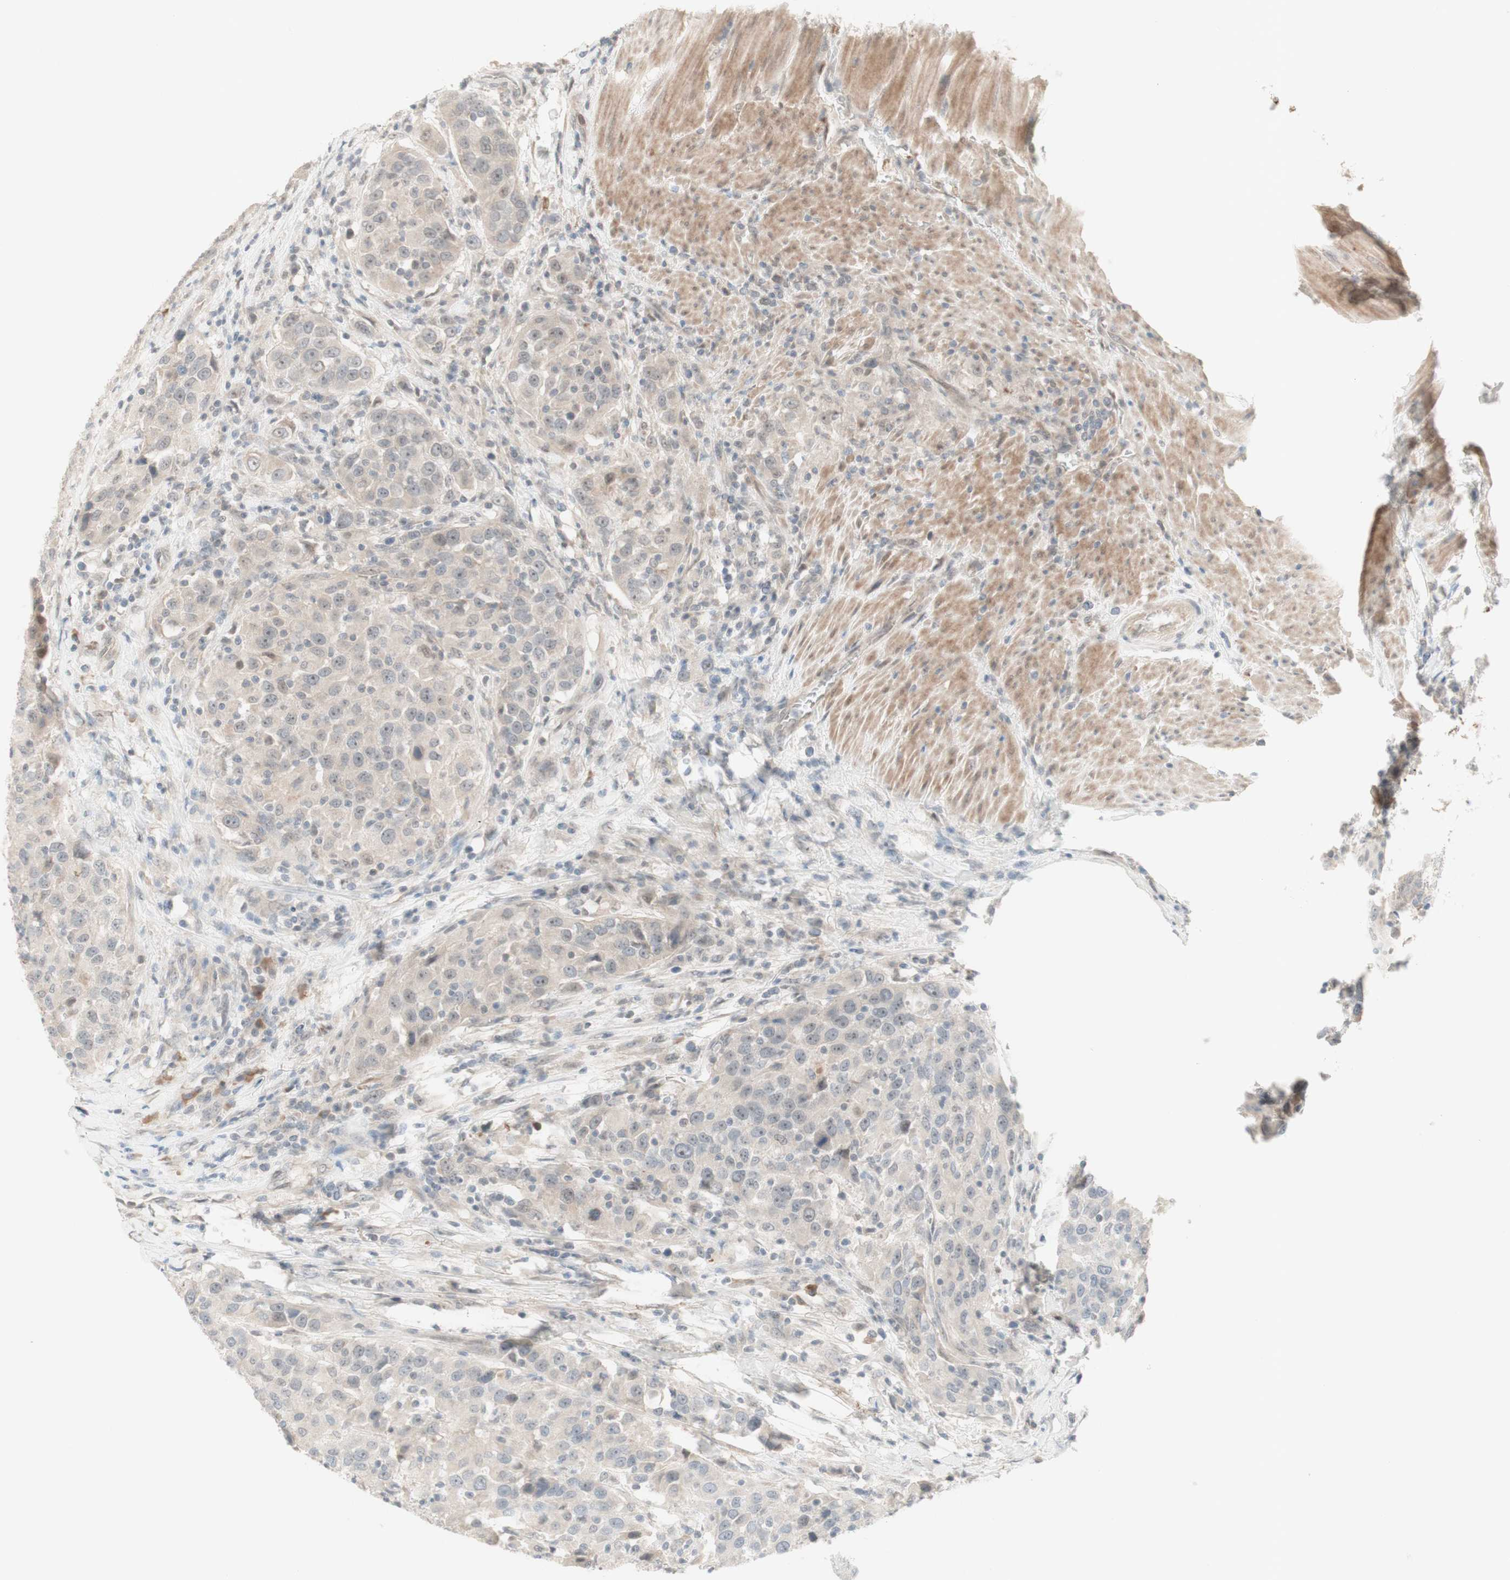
{"staining": {"intensity": "weak", "quantity": ">75%", "location": "cytoplasmic/membranous,nuclear"}, "tissue": "urothelial cancer", "cell_type": "Tumor cells", "image_type": "cancer", "snomed": [{"axis": "morphology", "description": "Urothelial carcinoma, High grade"}, {"axis": "topography", "description": "Urinary bladder"}], "caption": "Tumor cells exhibit low levels of weak cytoplasmic/membranous and nuclear expression in approximately >75% of cells in urothelial cancer.", "gene": "PLCD4", "patient": {"sex": "female", "age": 80}}